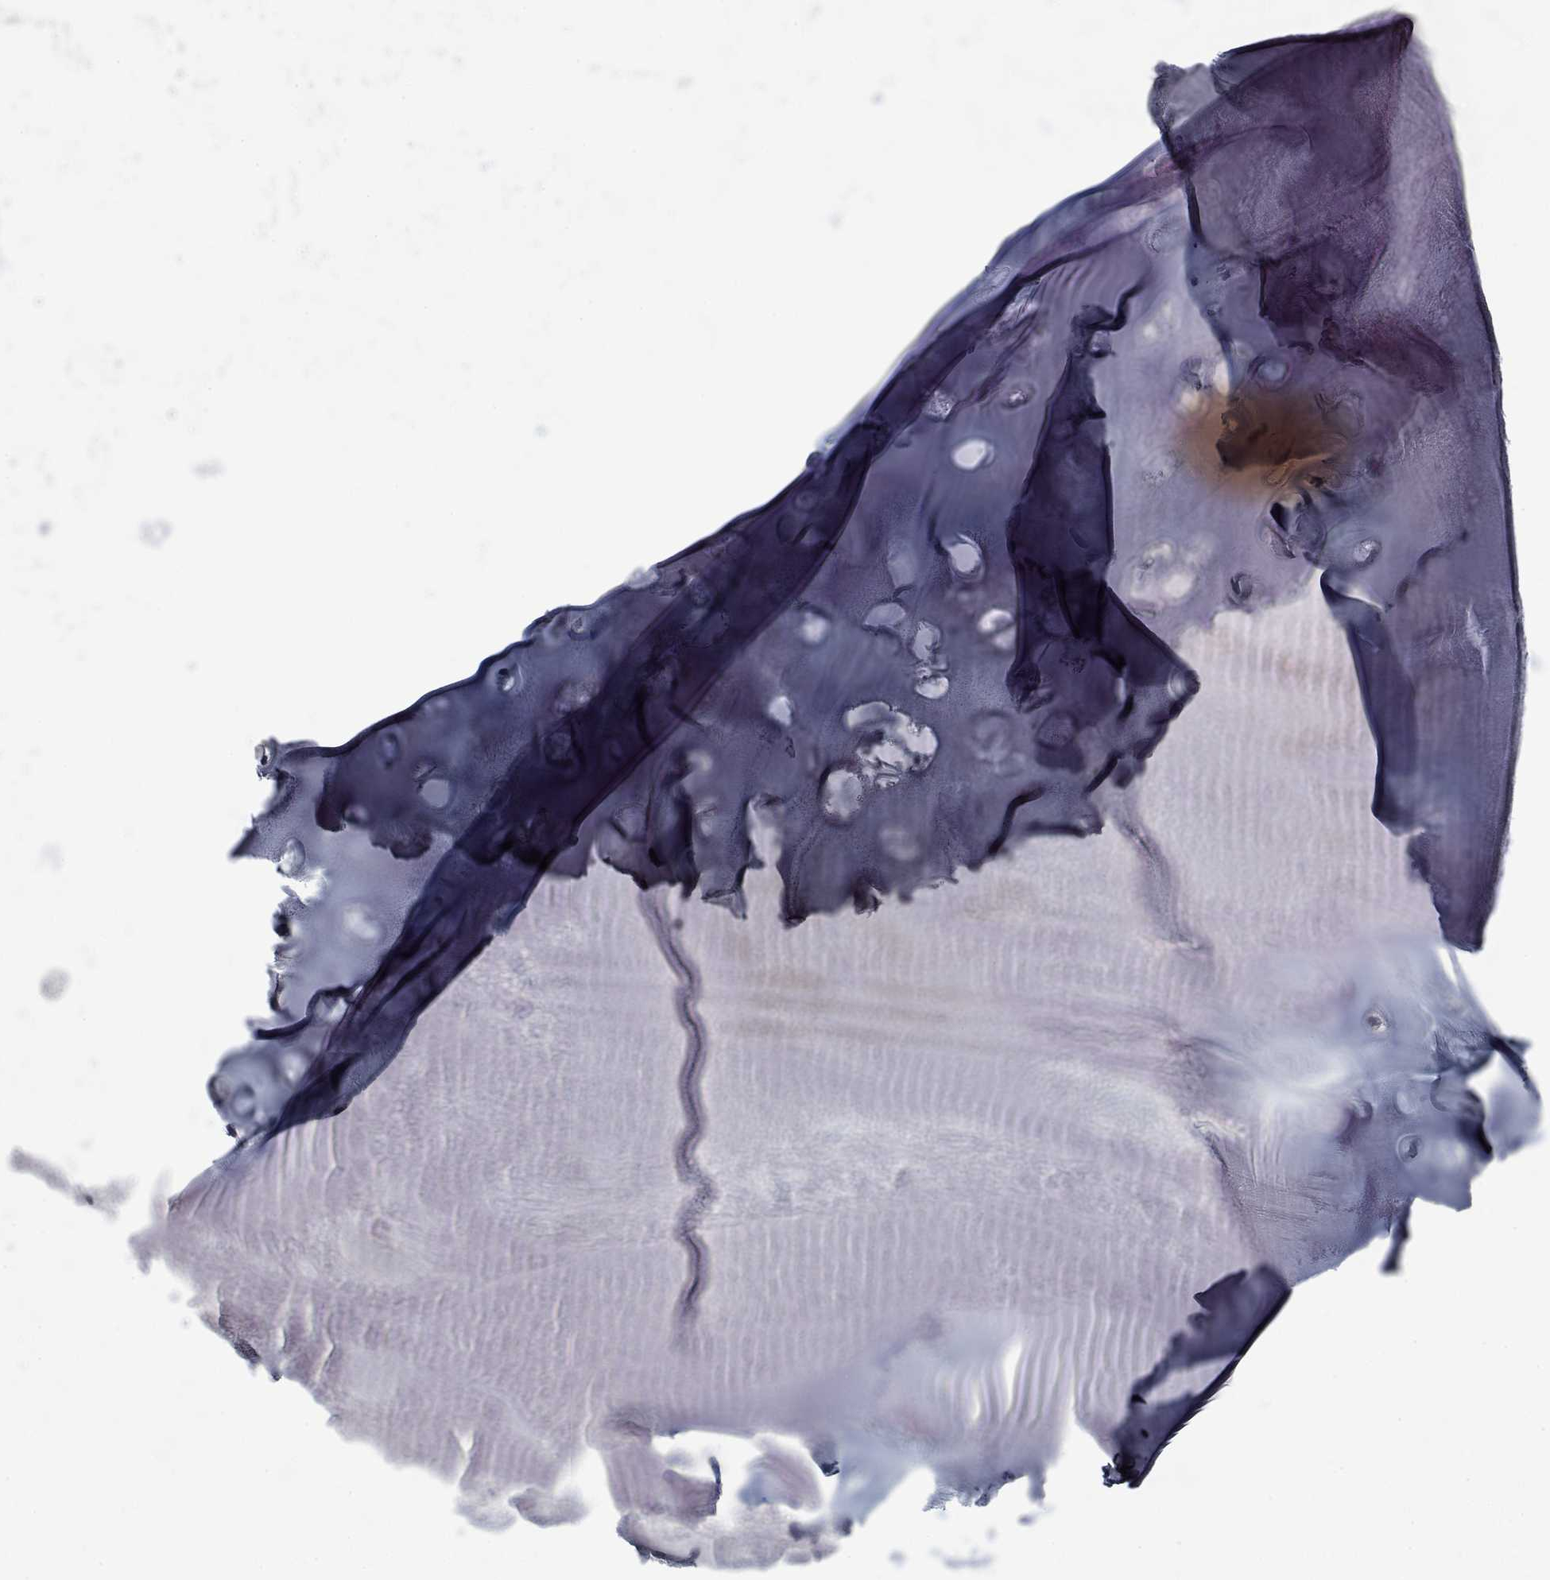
{"staining": {"intensity": "negative", "quantity": "none", "location": "none"}, "tissue": "soft tissue", "cell_type": "Chondrocytes", "image_type": "normal", "snomed": [{"axis": "morphology", "description": "Normal tissue, NOS"}, {"axis": "morphology", "description": "Squamous cell carcinoma, NOS"}, {"axis": "topography", "description": "Cartilage tissue"}, {"axis": "topography", "description": "Lung"}], "caption": "Chondrocytes show no significant expression in unremarkable soft tissue.", "gene": "GAD2", "patient": {"sex": "male", "age": 66}}